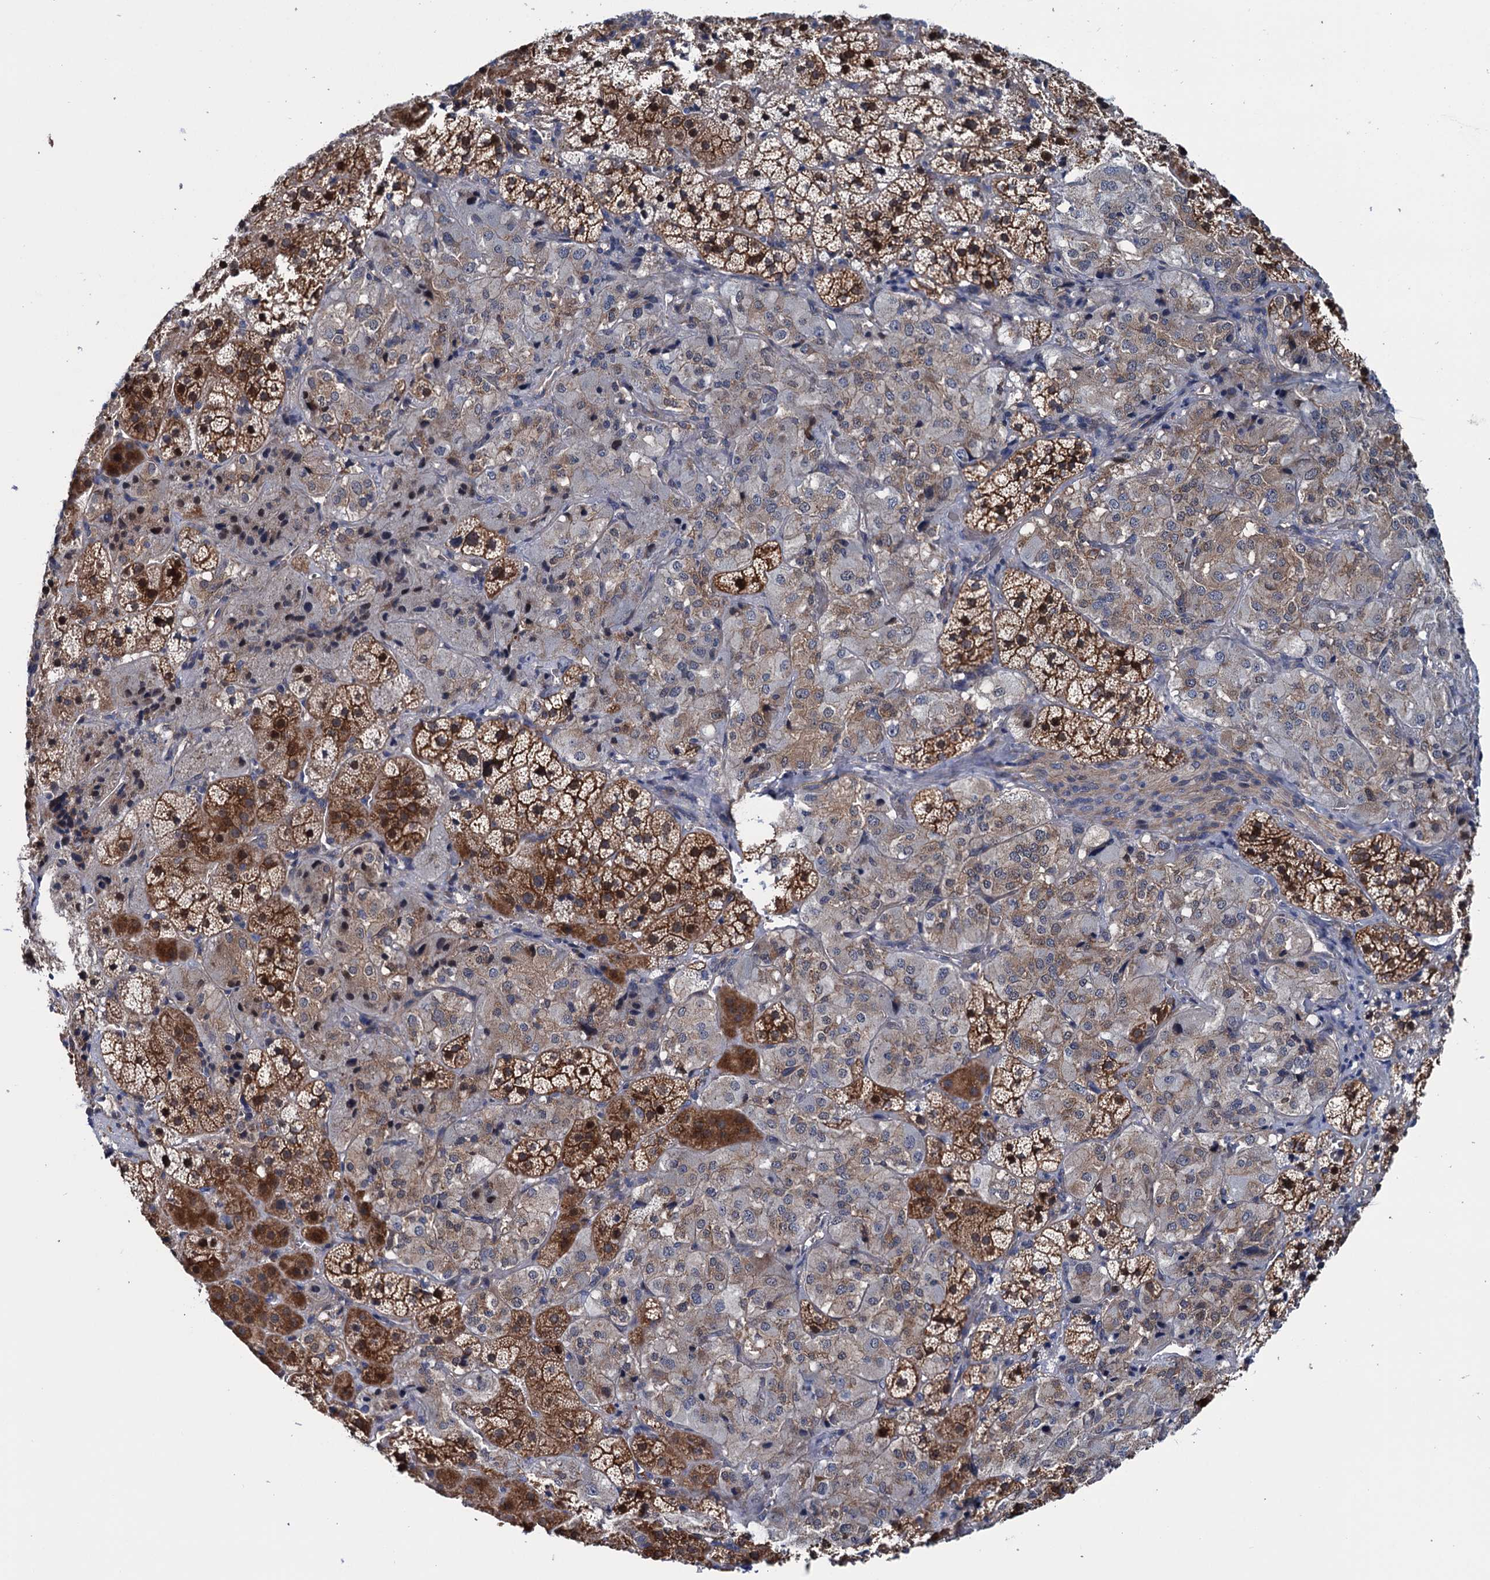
{"staining": {"intensity": "strong", "quantity": "25%-75%", "location": "cytoplasmic/membranous"}, "tissue": "adrenal gland", "cell_type": "Glandular cells", "image_type": "normal", "snomed": [{"axis": "morphology", "description": "Normal tissue, NOS"}, {"axis": "topography", "description": "Adrenal gland"}], "caption": "This is a photomicrograph of IHC staining of unremarkable adrenal gland, which shows strong expression in the cytoplasmic/membranous of glandular cells.", "gene": "EYA4", "patient": {"sex": "female", "age": 44}}